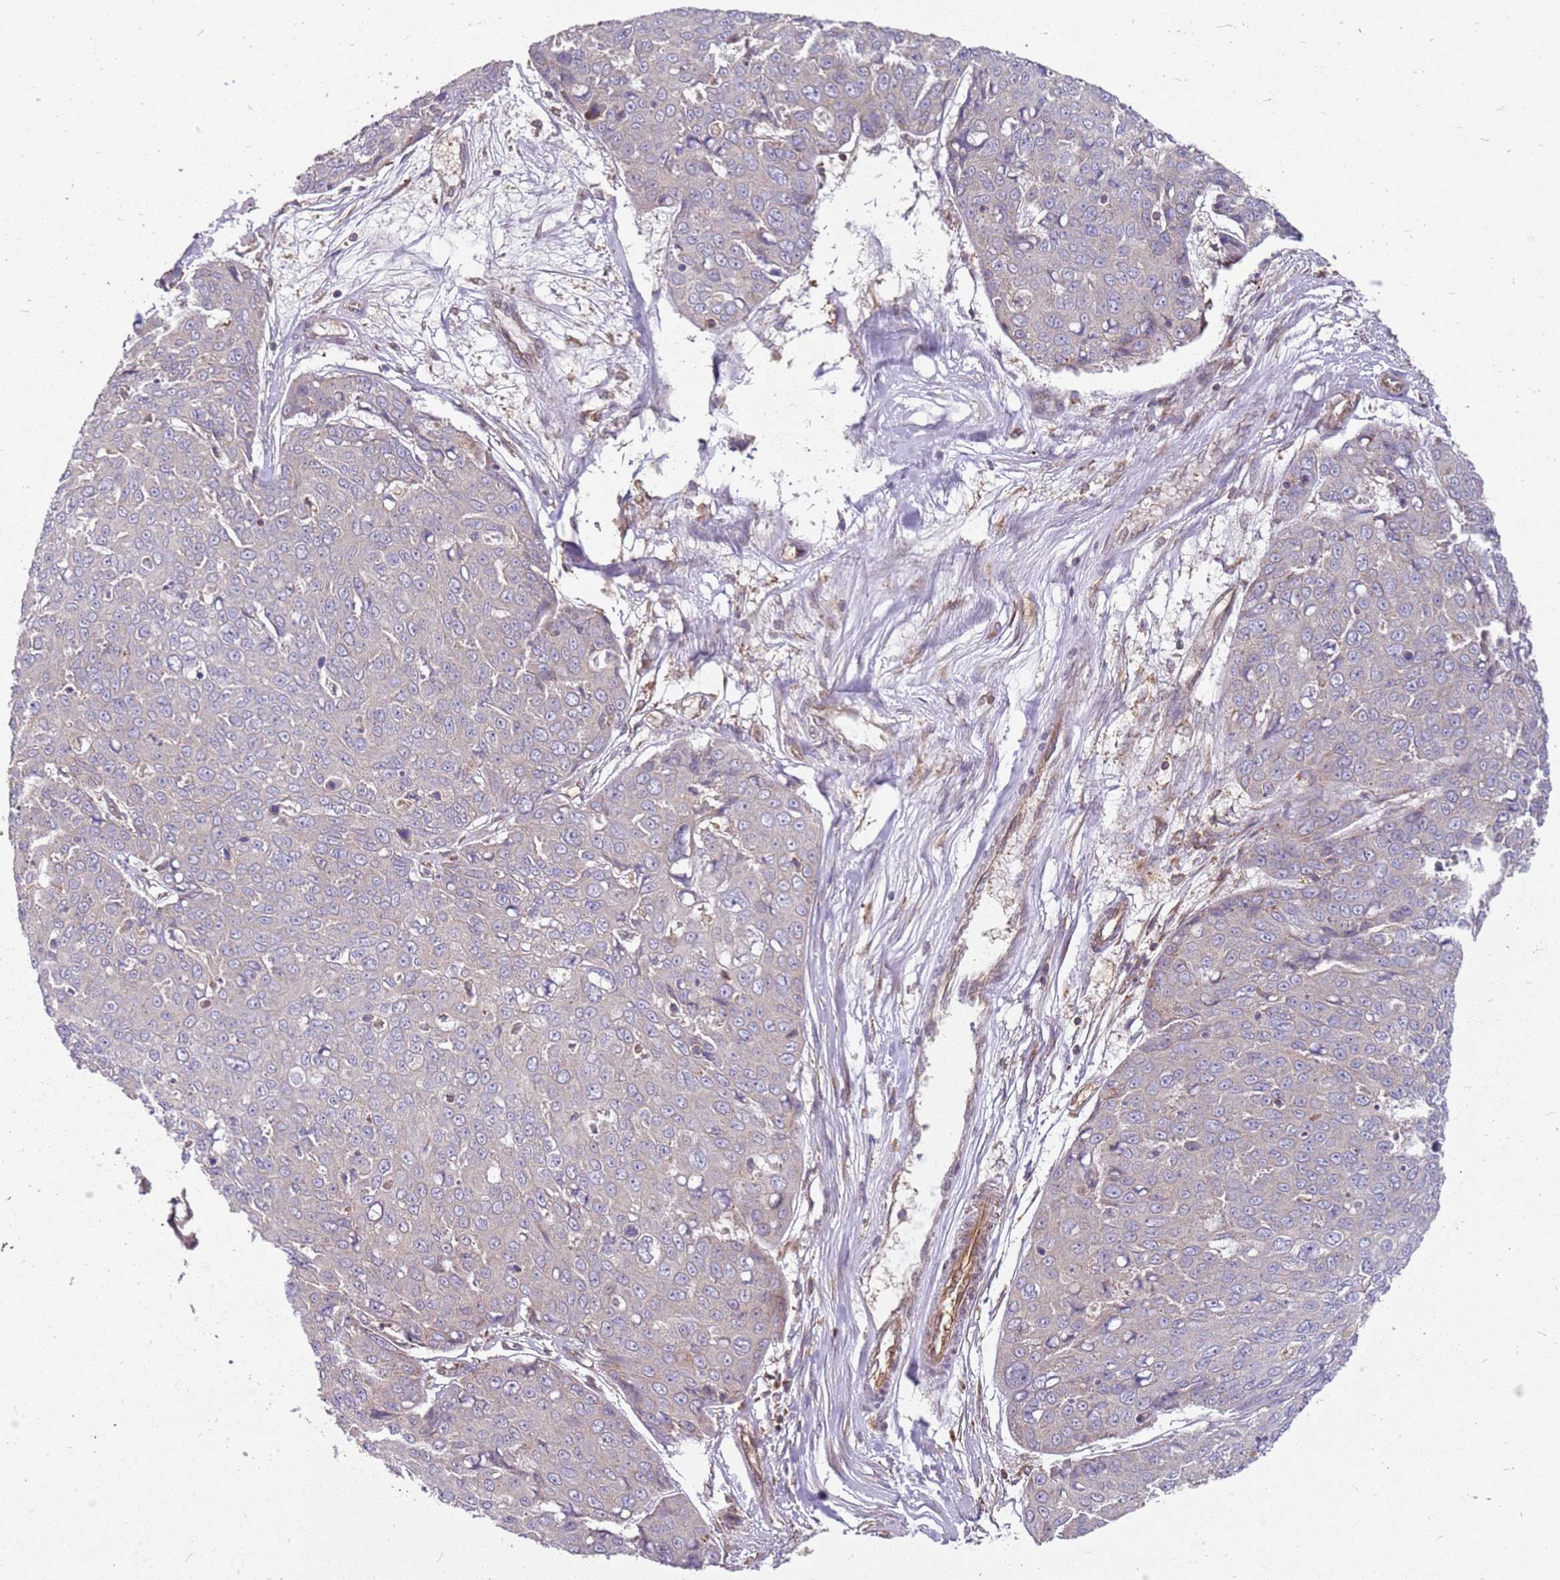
{"staining": {"intensity": "negative", "quantity": "none", "location": "none"}, "tissue": "skin cancer", "cell_type": "Tumor cells", "image_type": "cancer", "snomed": [{"axis": "morphology", "description": "Squamous cell carcinoma, NOS"}, {"axis": "topography", "description": "Skin"}], "caption": "The micrograph displays no significant expression in tumor cells of skin cancer (squamous cell carcinoma).", "gene": "NUDT14", "patient": {"sex": "male", "age": 71}}